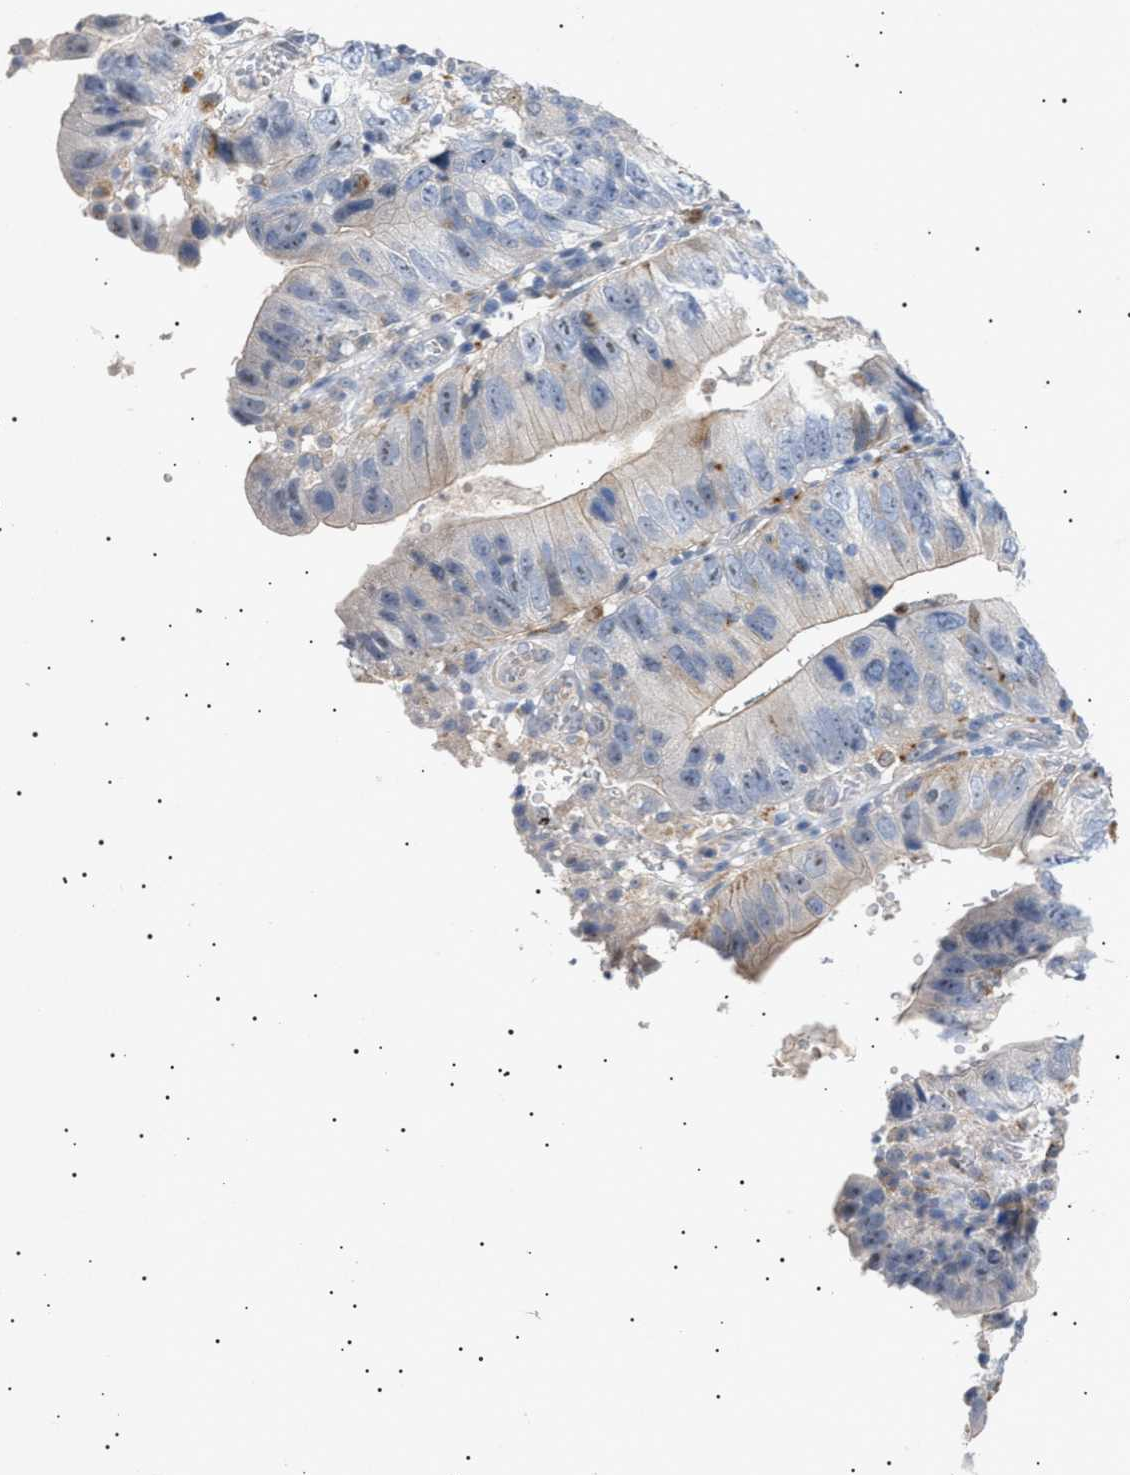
{"staining": {"intensity": "weak", "quantity": "<25%", "location": "cytoplasmic/membranous"}, "tissue": "stomach cancer", "cell_type": "Tumor cells", "image_type": "cancer", "snomed": [{"axis": "morphology", "description": "Adenocarcinoma, NOS"}, {"axis": "topography", "description": "Stomach"}], "caption": "This is a micrograph of immunohistochemistry (IHC) staining of stomach cancer (adenocarcinoma), which shows no positivity in tumor cells.", "gene": "SIRT5", "patient": {"sex": "male", "age": 59}}